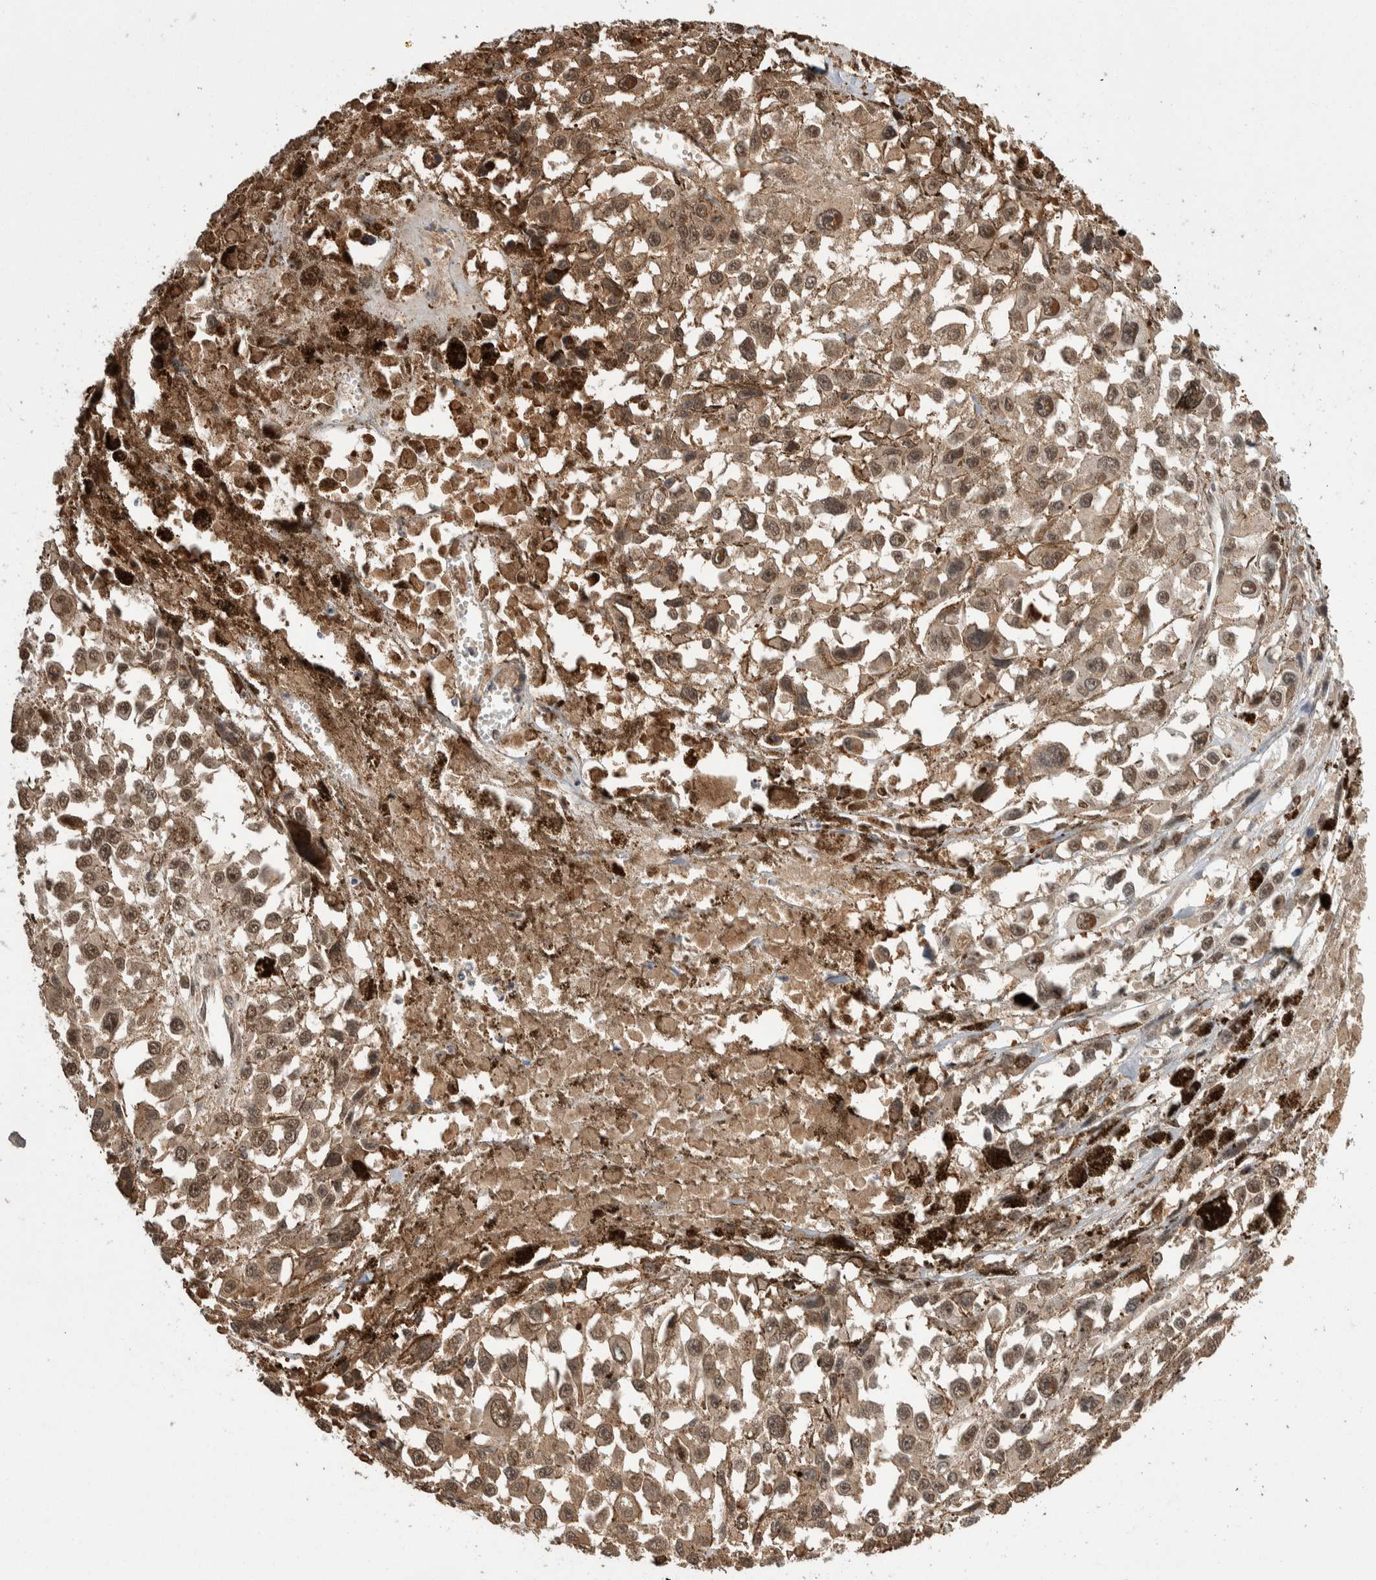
{"staining": {"intensity": "moderate", "quantity": ">75%", "location": "cytoplasmic/membranous,nuclear"}, "tissue": "melanoma", "cell_type": "Tumor cells", "image_type": "cancer", "snomed": [{"axis": "morphology", "description": "Malignant melanoma, Metastatic site"}, {"axis": "topography", "description": "Lymph node"}], "caption": "Malignant melanoma (metastatic site) stained for a protein (brown) displays moderate cytoplasmic/membranous and nuclear positive expression in about >75% of tumor cells.", "gene": "ZNF592", "patient": {"sex": "male", "age": 59}}